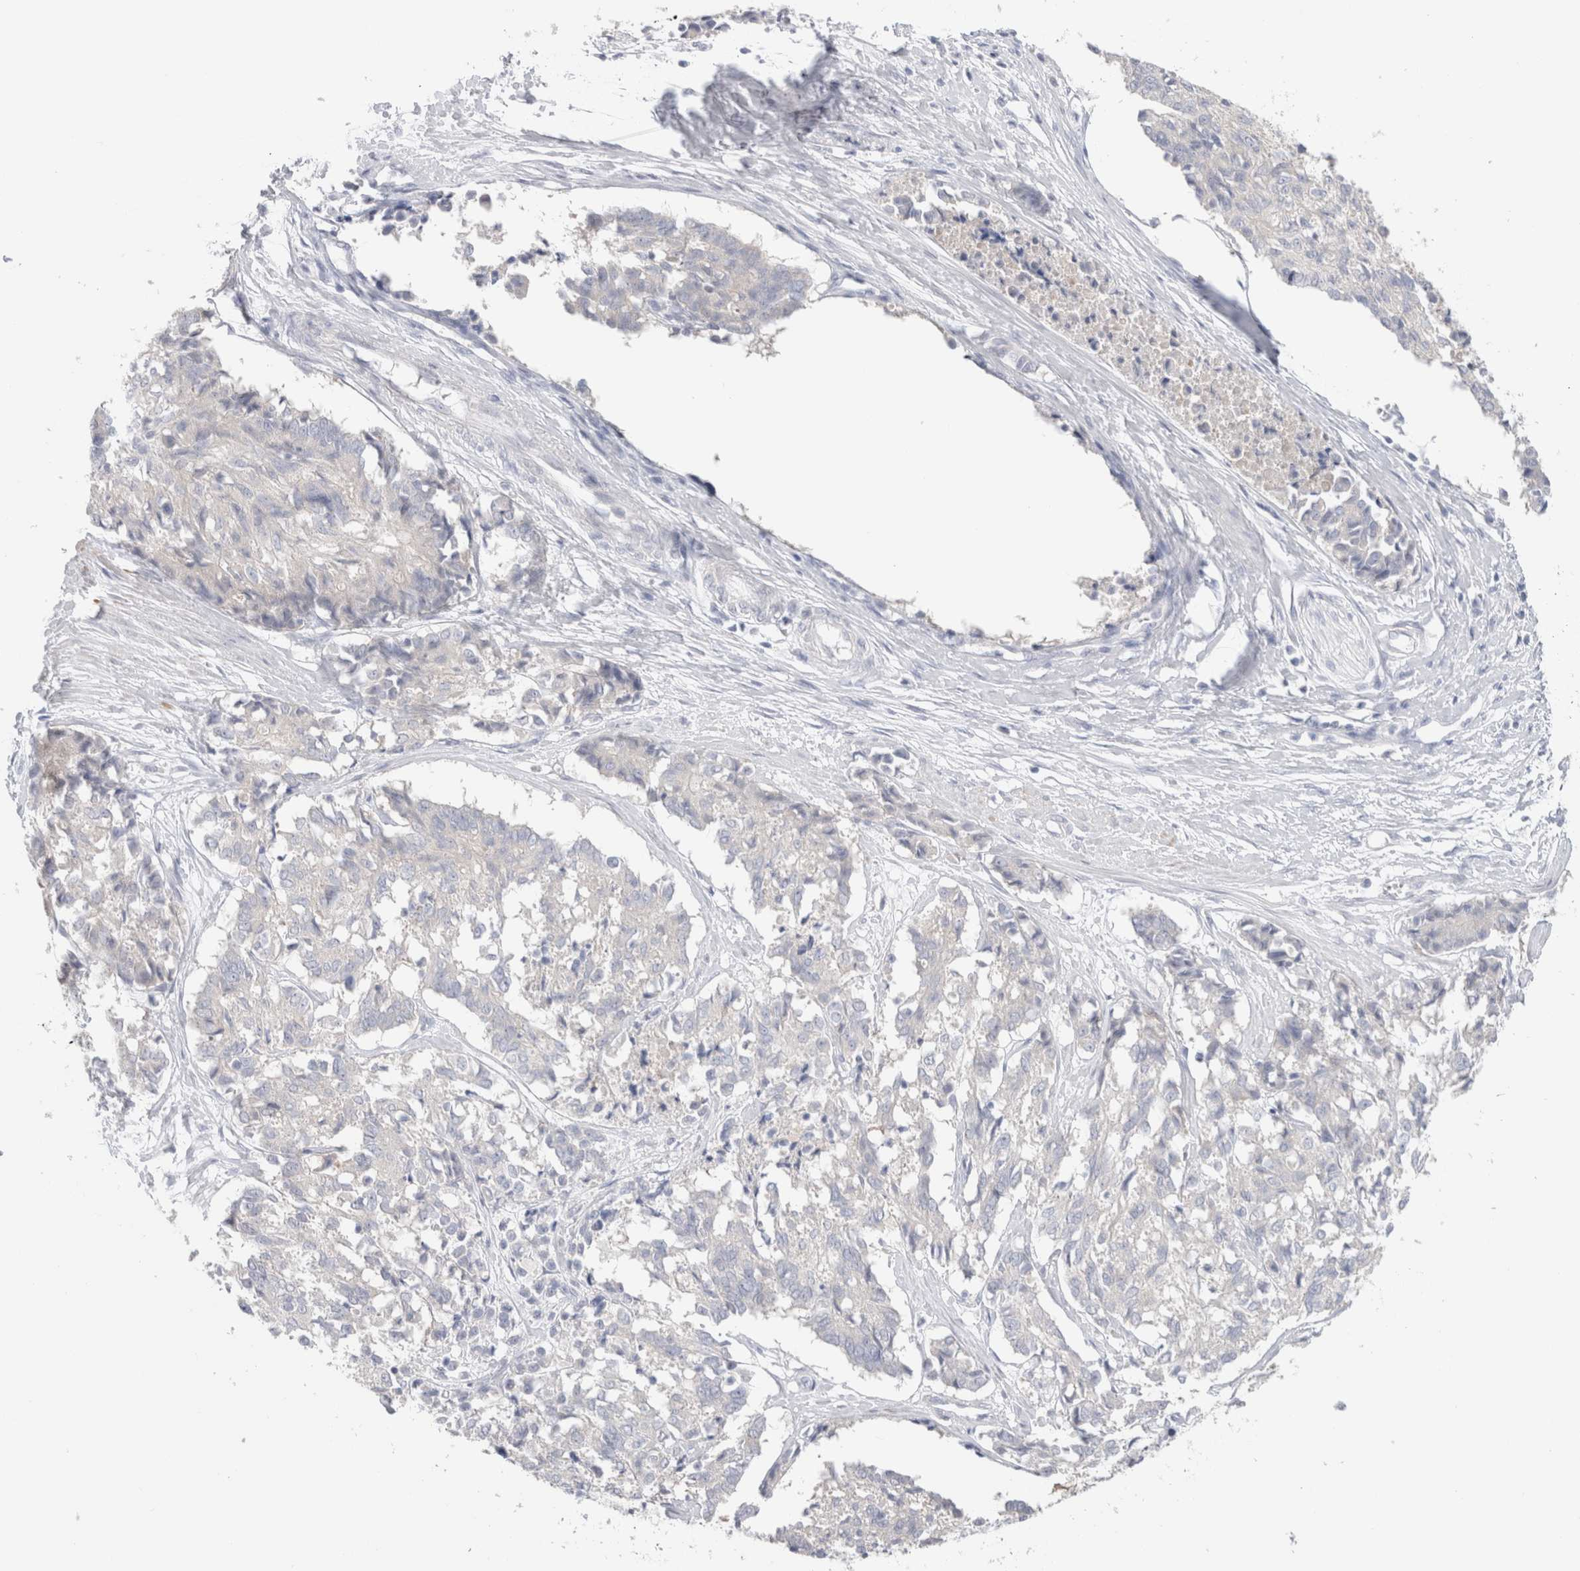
{"staining": {"intensity": "negative", "quantity": "none", "location": "none"}, "tissue": "cervical cancer", "cell_type": "Tumor cells", "image_type": "cancer", "snomed": [{"axis": "morphology", "description": "Squamous cell carcinoma, NOS"}, {"axis": "topography", "description": "Cervix"}], "caption": "Histopathology image shows no significant protein positivity in tumor cells of cervical cancer. (Immunohistochemistry (ihc), brightfield microscopy, high magnification).", "gene": "NDOR1", "patient": {"sex": "female", "age": 35}}